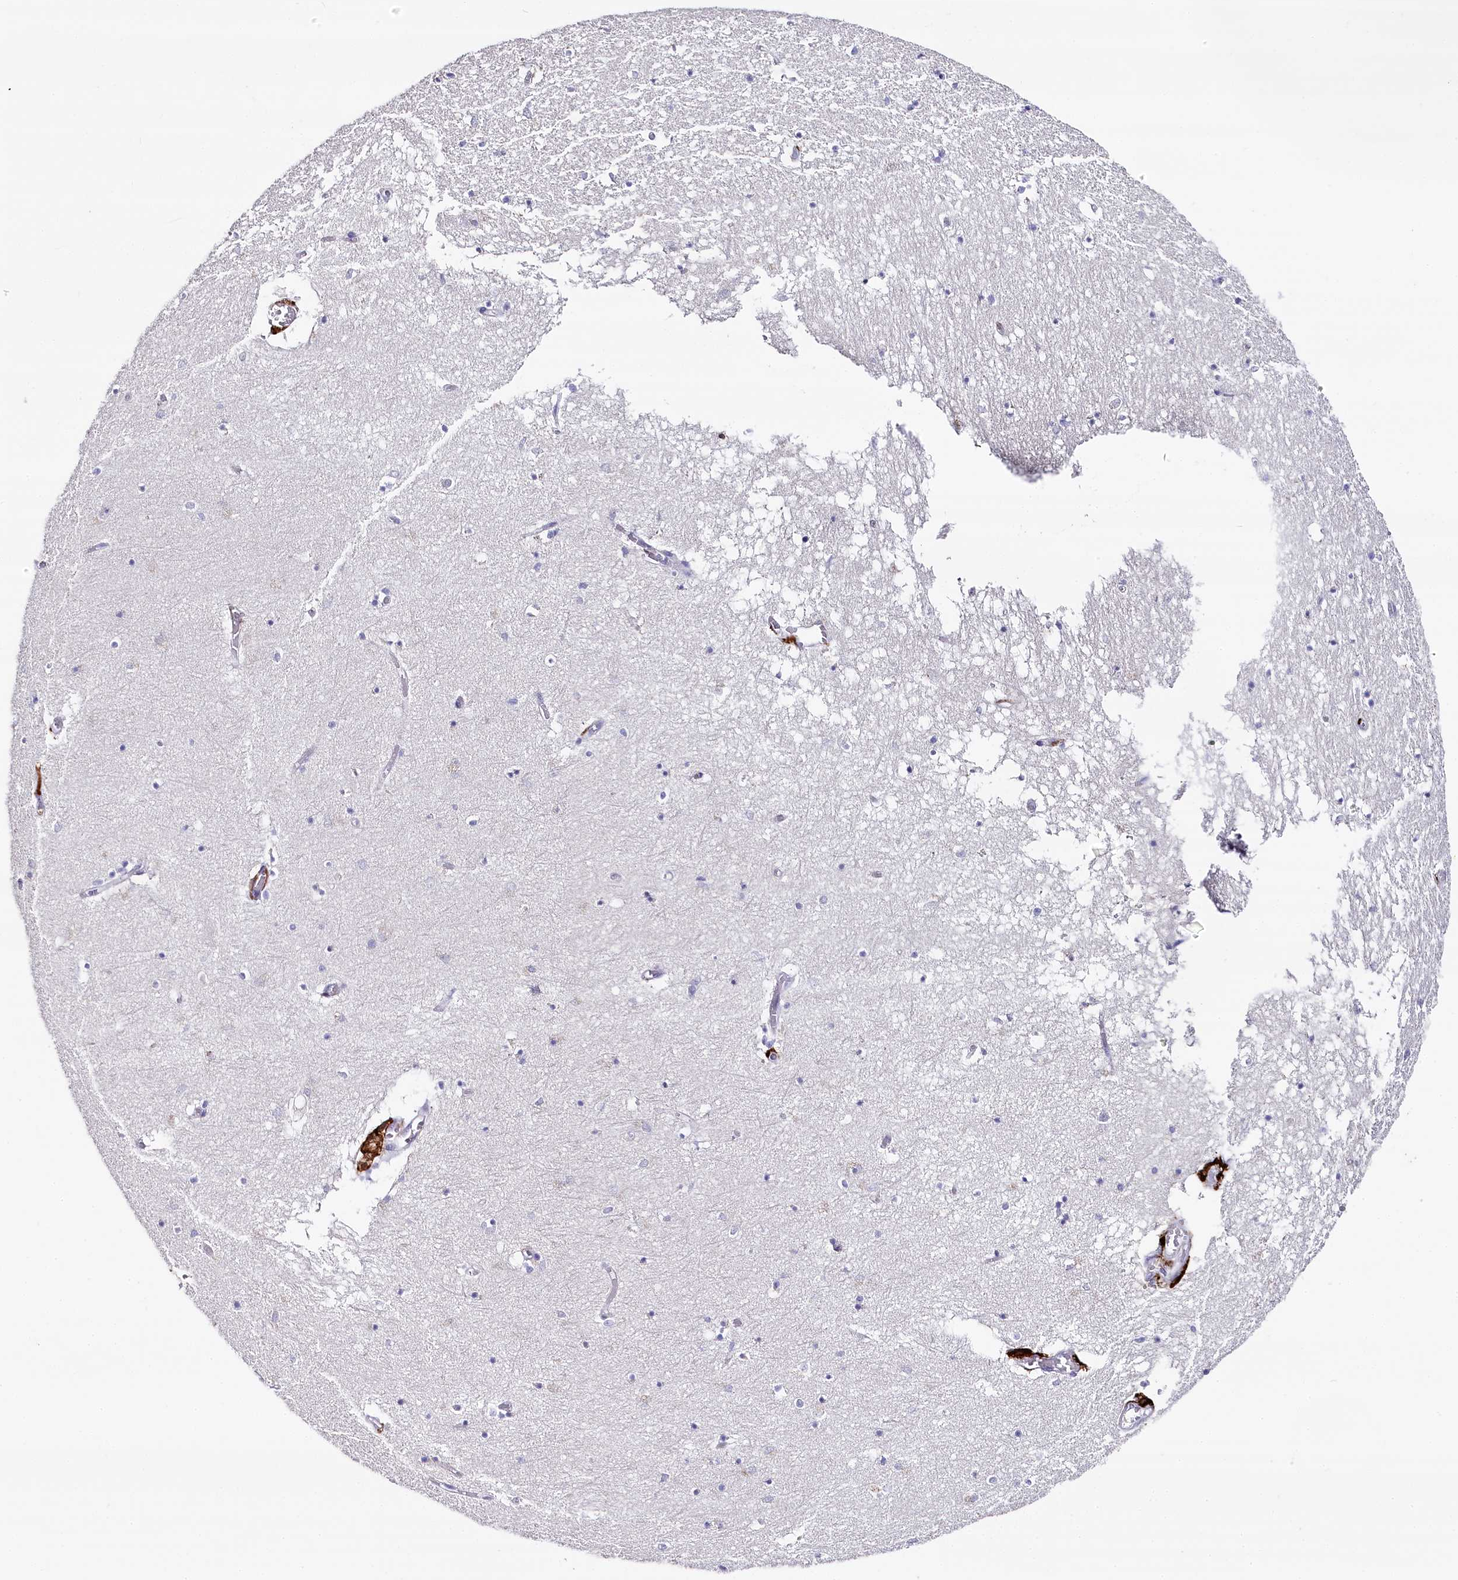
{"staining": {"intensity": "negative", "quantity": "none", "location": "none"}, "tissue": "hippocampus", "cell_type": "Glial cells", "image_type": "normal", "snomed": [{"axis": "morphology", "description": "Normal tissue, NOS"}, {"axis": "topography", "description": "Hippocampus"}], "caption": "Hippocampus stained for a protein using immunohistochemistry (IHC) demonstrates no staining glial cells.", "gene": "CLEC4M", "patient": {"sex": "male", "age": 70}}